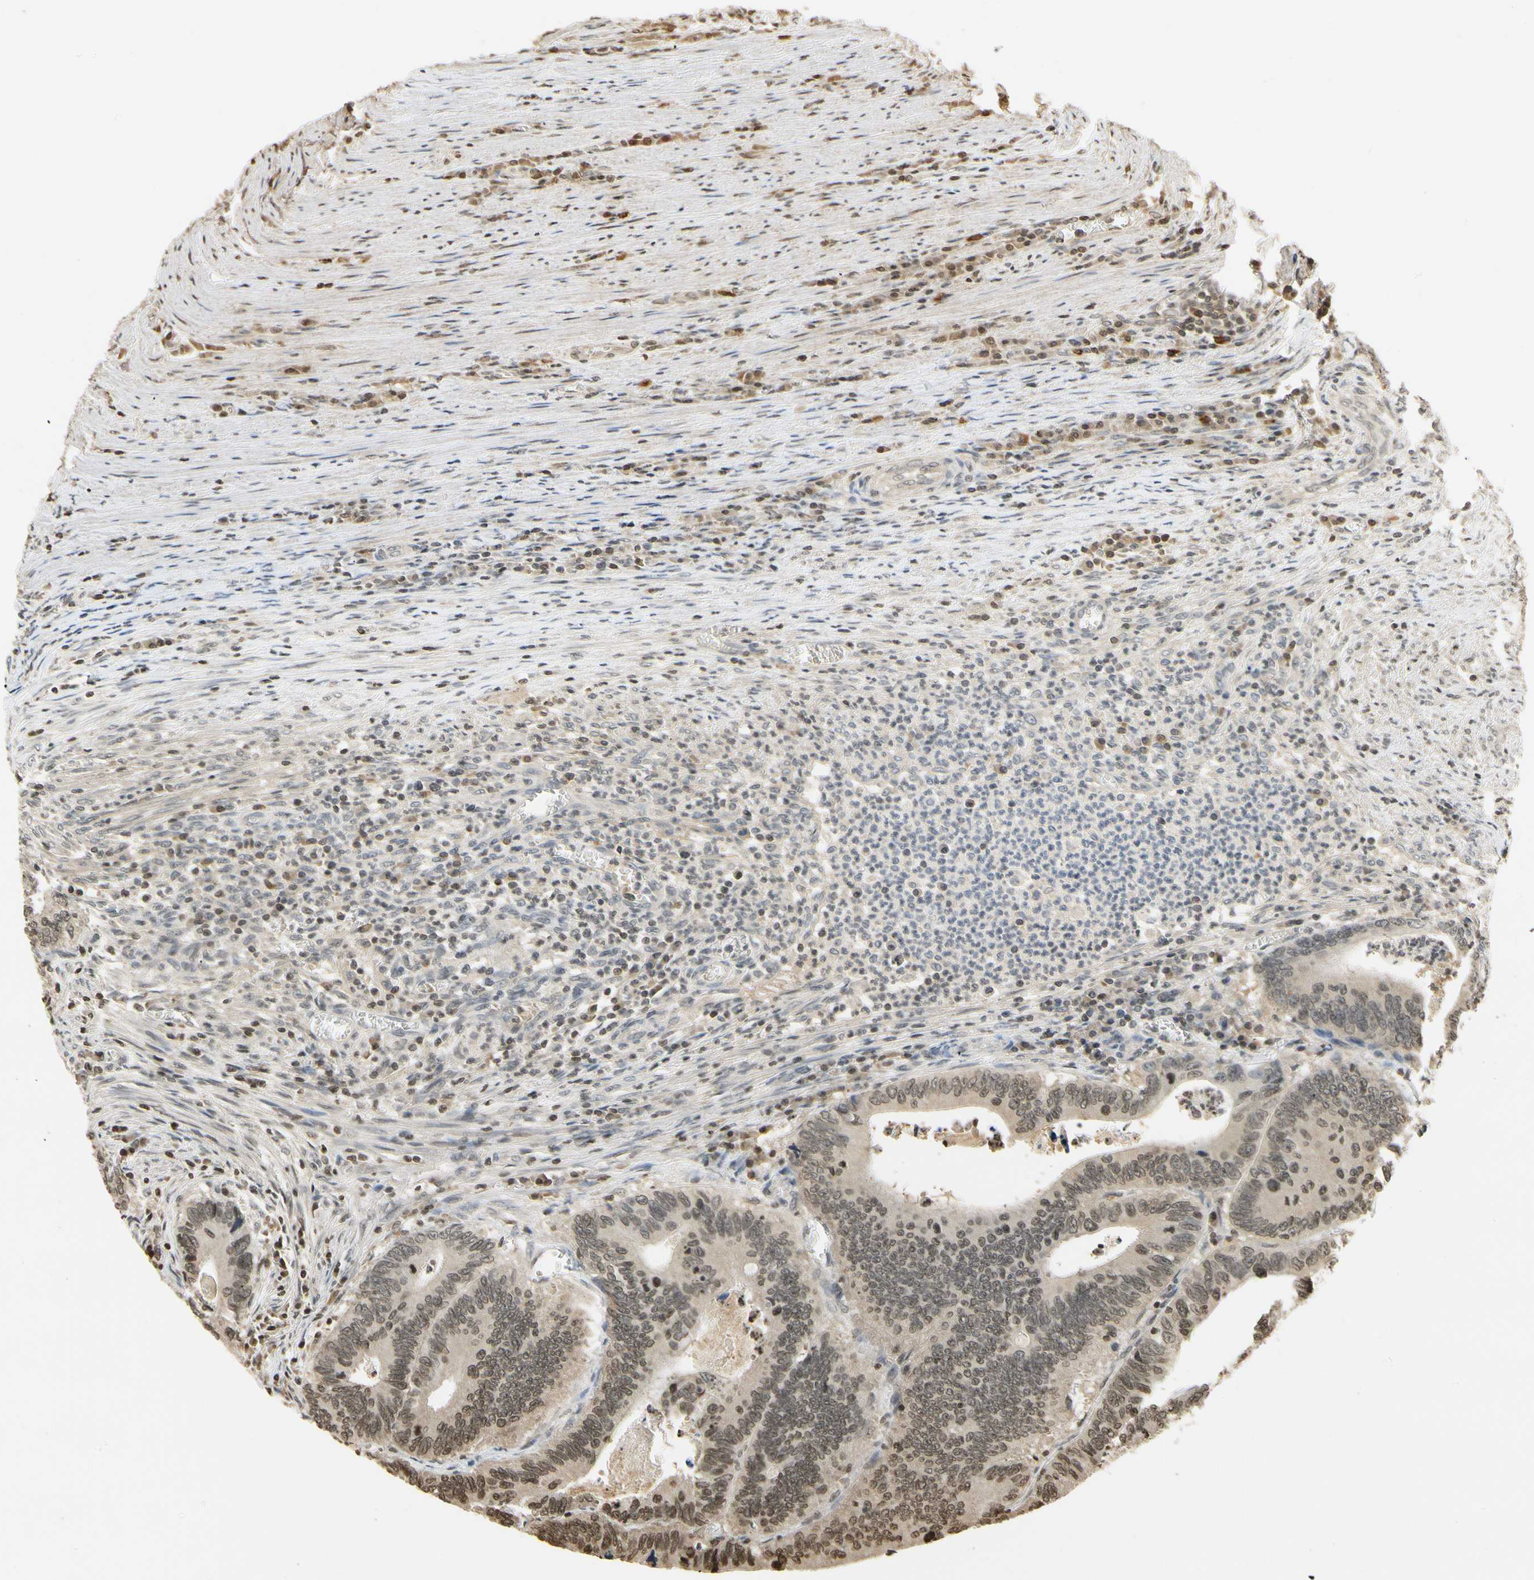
{"staining": {"intensity": "weak", "quantity": ">75%", "location": "cytoplasmic/membranous"}, "tissue": "colorectal cancer", "cell_type": "Tumor cells", "image_type": "cancer", "snomed": [{"axis": "morphology", "description": "Adenocarcinoma, NOS"}, {"axis": "topography", "description": "Colon"}], "caption": "DAB immunohistochemical staining of colorectal cancer demonstrates weak cytoplasmic/membranous protein expression in about >75% of tumor cells.", "gene": "SOD1", "patient": {"sex": "male", "age": 72}}